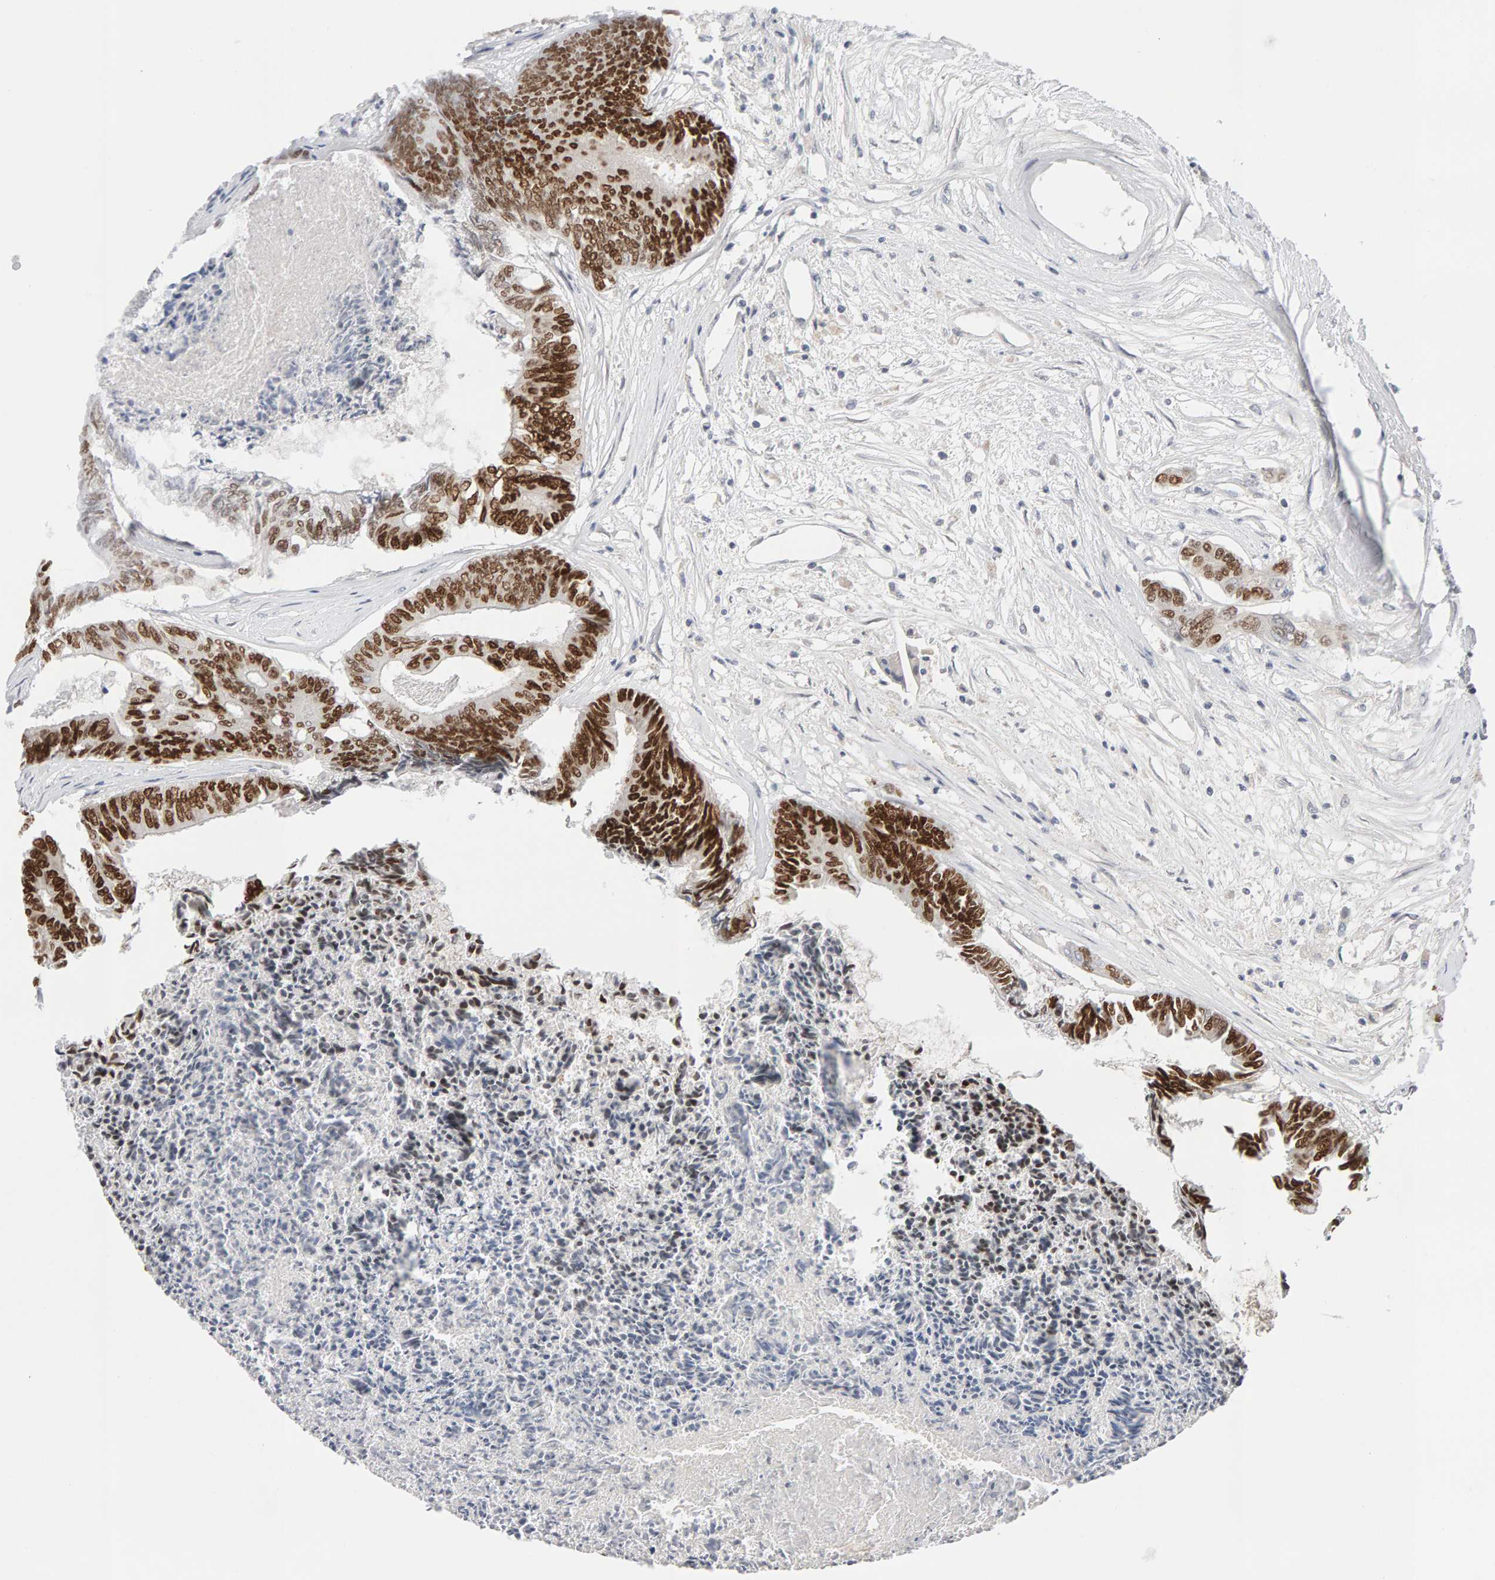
{"staining": {"intensity": "strong", "quantity": "25%-75%", "location": "nuclear"}, "tissue": "colorectal cancer", "cell_type": "Tumor cells", "image_type": "cancer", "snomed": [{"axis": "morphology", "description": "Adenocarcinoma, NOS"}, {"axis": "topography", "description": "Rectum"}], "caption": "Colorectal cancer (adenocarcinoma) stained with a brown dye exhibits strong nuclear positive expression in about 25%-75% of tumor cells.", "gene": "HNF4A", "patient": {"sex": "male", "age": 63}}